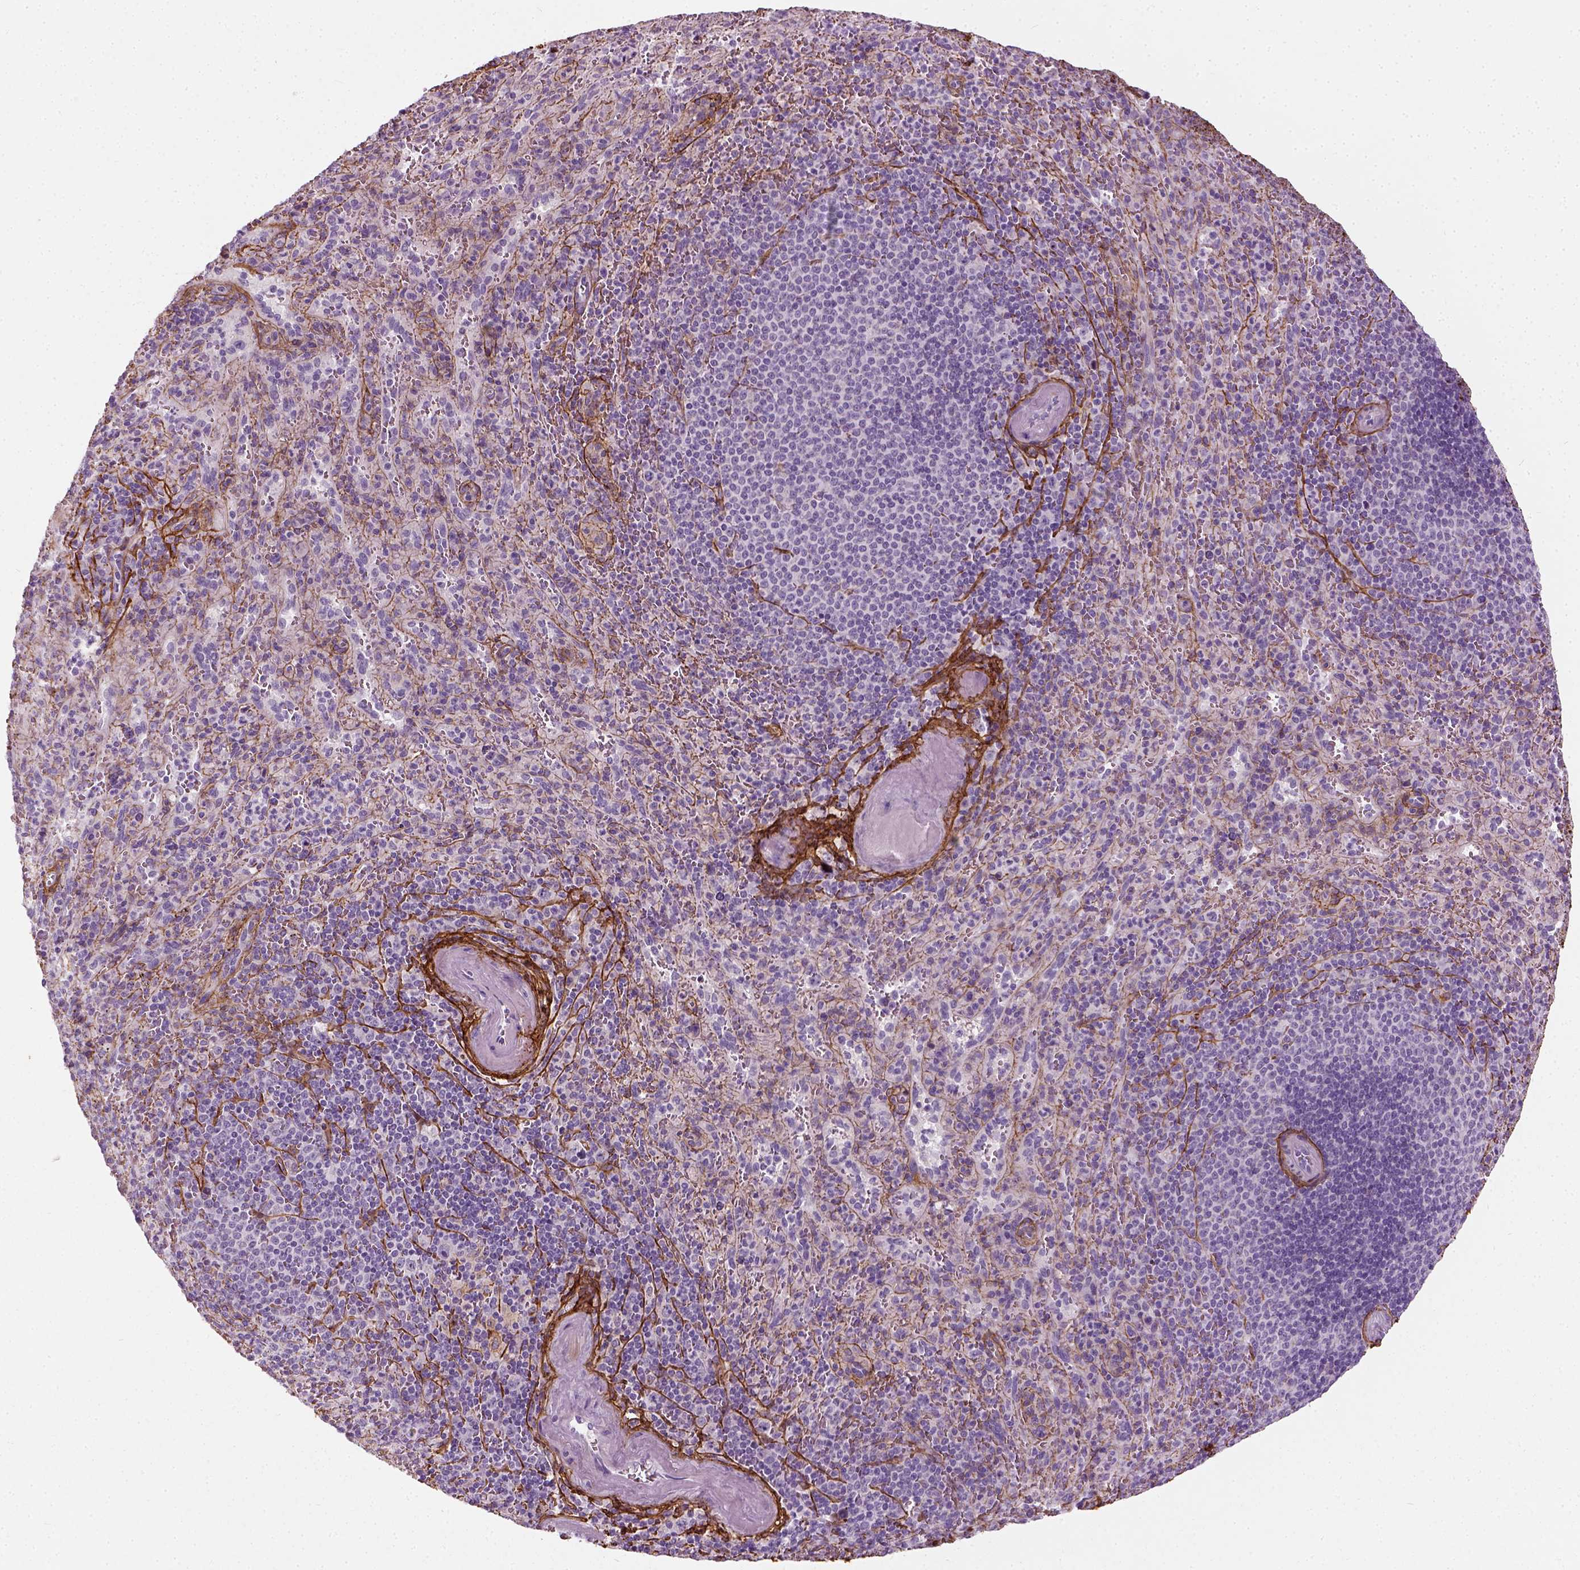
{"staining": {"intensity": "negative", "quantity": "none", "location": "none"}, "tissue": "spleen", "cell_type": "Cells in red pulp", "image_type": "normal", "snomed": [{"axis": "morphology", "description": "Normal tissue, NOS"}, {"axis": "topography", "description": "Spleen"}], "caption": "An immunohistochemistry photomicrograph of unremarkable spleen is shown. There is no staining in cells in red pulp of spleen.", "gene": "COL6A2", "patient": {"sex": "male", "age": 57}}